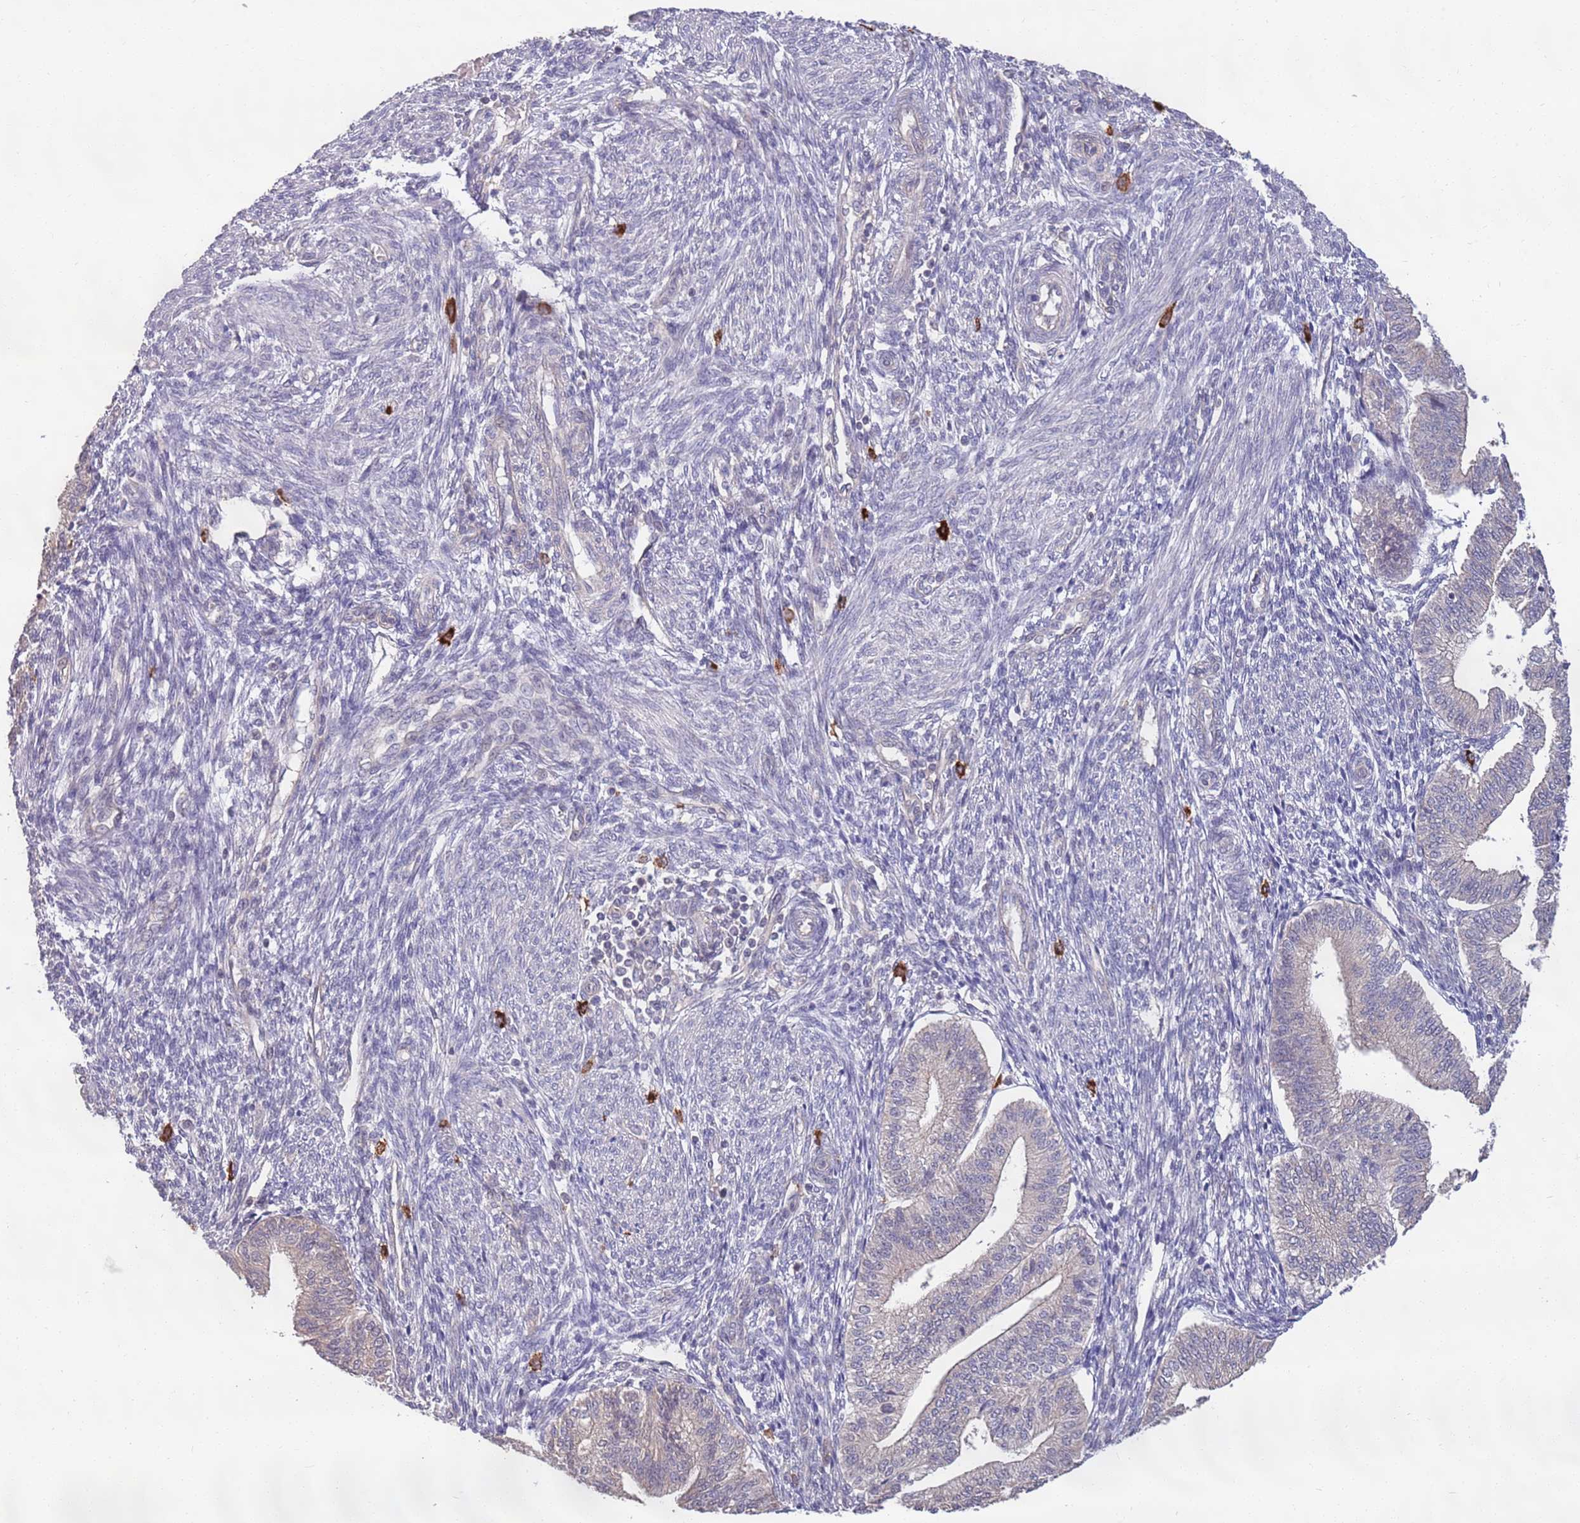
{"staining": {"intensity": "weak", "quantity": "<25%", "location": "cytoplasmic/membranous"}, "tissue": "endometrium", "cell_type": "Cells in endometrial stroma", "image_type": "normal", "snomed": [{"axis": "morphology", "description": "Normal tissue, NOS"}, {"axis": "topography", "description": "Endometrium"}], "caption": "Benign endometrium was stained to show a protein in brown. There is no significant staining in cells in endometrial stroma. Nuclei are stained in blue.", "gene": "MARVELD2", "patient": {"sex": "female", "age": 34}}